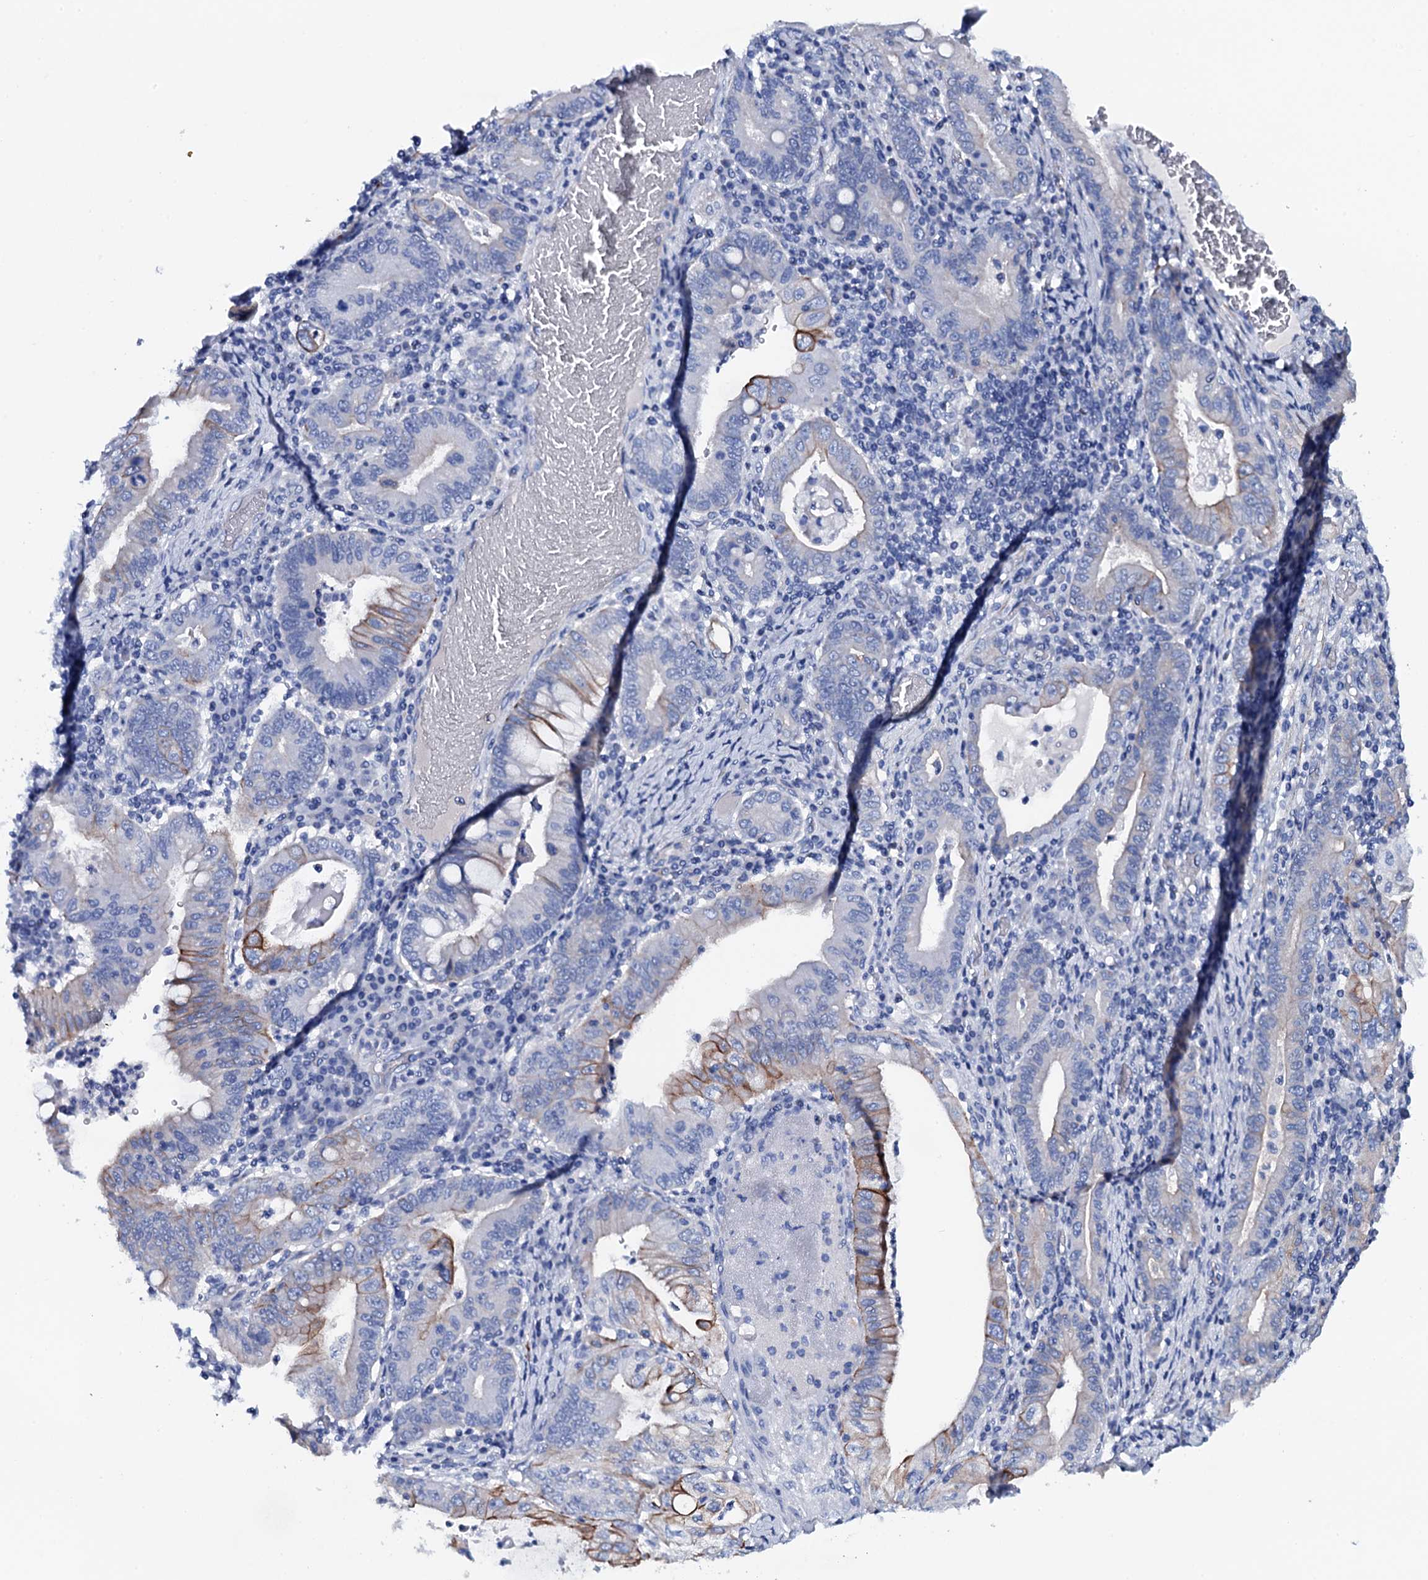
{"staining": {"intensity": "moderate", "quantity": "<25%", "location": "cytoplasmic/membranous"}, "tissue": "stomach cancer", "cell_type": "Tumor cells", "image_type": "cancer", "snomed": [{"axis": "morphology", "description": "Normal tissue, NOS"}, {"axis": "morphology", "description": "Adenocarcinoma, NOS"}, {"axis": "topography", "description": "Esophagus"}, {"axis": "topography", "description": "Stomach, upper"}, {"axis": "topography", "description": "Peripheral nerve tissue"}], "caption": "This is a micrograph of IHC staining of stomach cancer (adenocarcinoma), which shows moderate staining in the cytoplasmic/membranous of tumor cells.", "gene": "GYS2", "patient": {"sex": "male", "age": 62}}